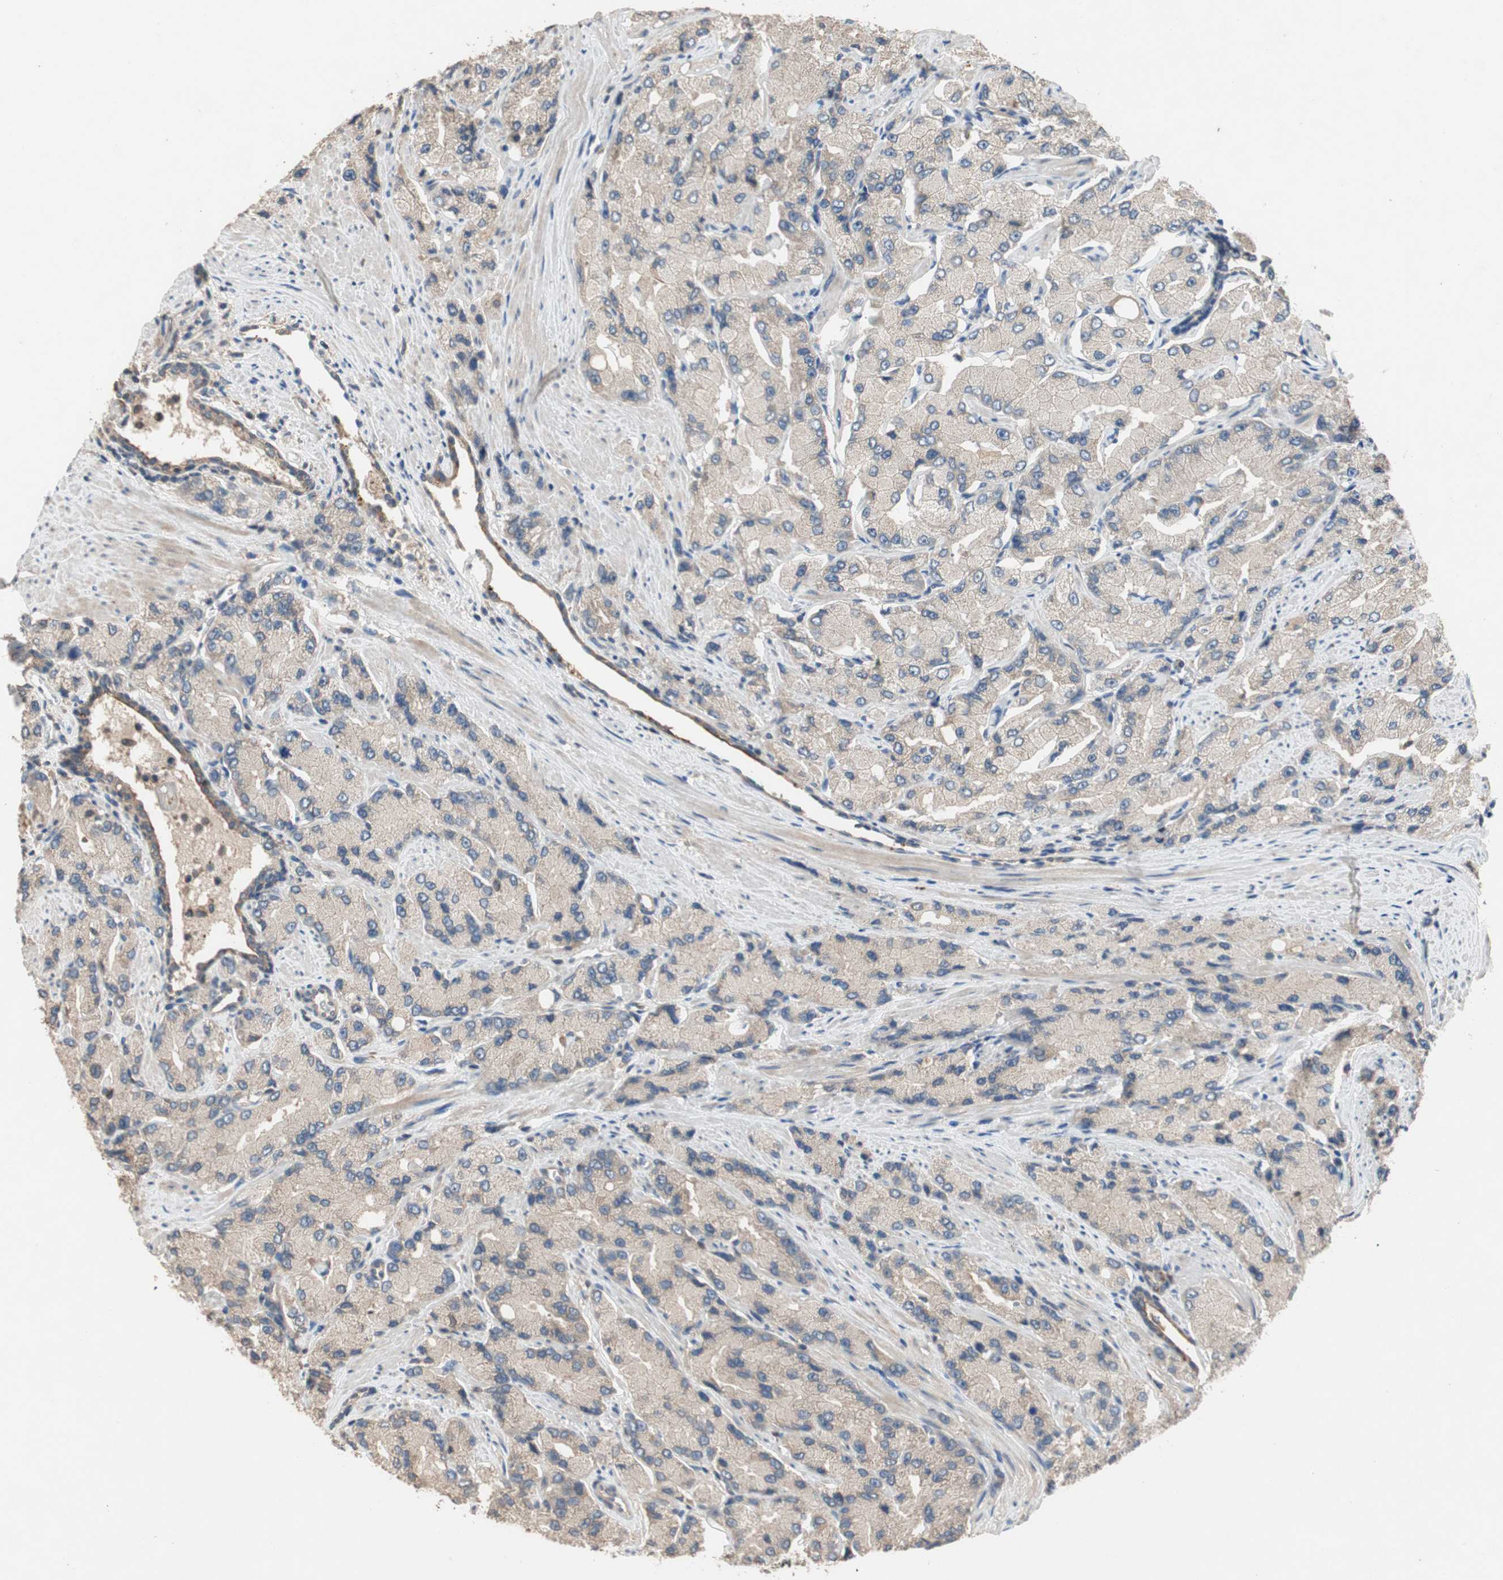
{"staining": {"intensity": "weak", "quantity": ">75%", "location": "cytoplasmic/membranous"}, "tissue": "prostate cancer", "cell_type": "Tumor cells", "image_type": "cancer", "snomed": [{"axis": "morphology", "description": "Adenocarcinoma, High grade"}, {"axis": "topography", "description": "Prostate"}], "caption": "Protein staining demonstrates weak cytoplasmic/membranous staining in about >75% of tumor cells in prostate cancer. (Stains: DAB in brown, nuclei in blue, Microscopy: brightfield microscopy at high magnification).", "gene": "ADAP1", "patient": {"sex": "male", "age": 58}}